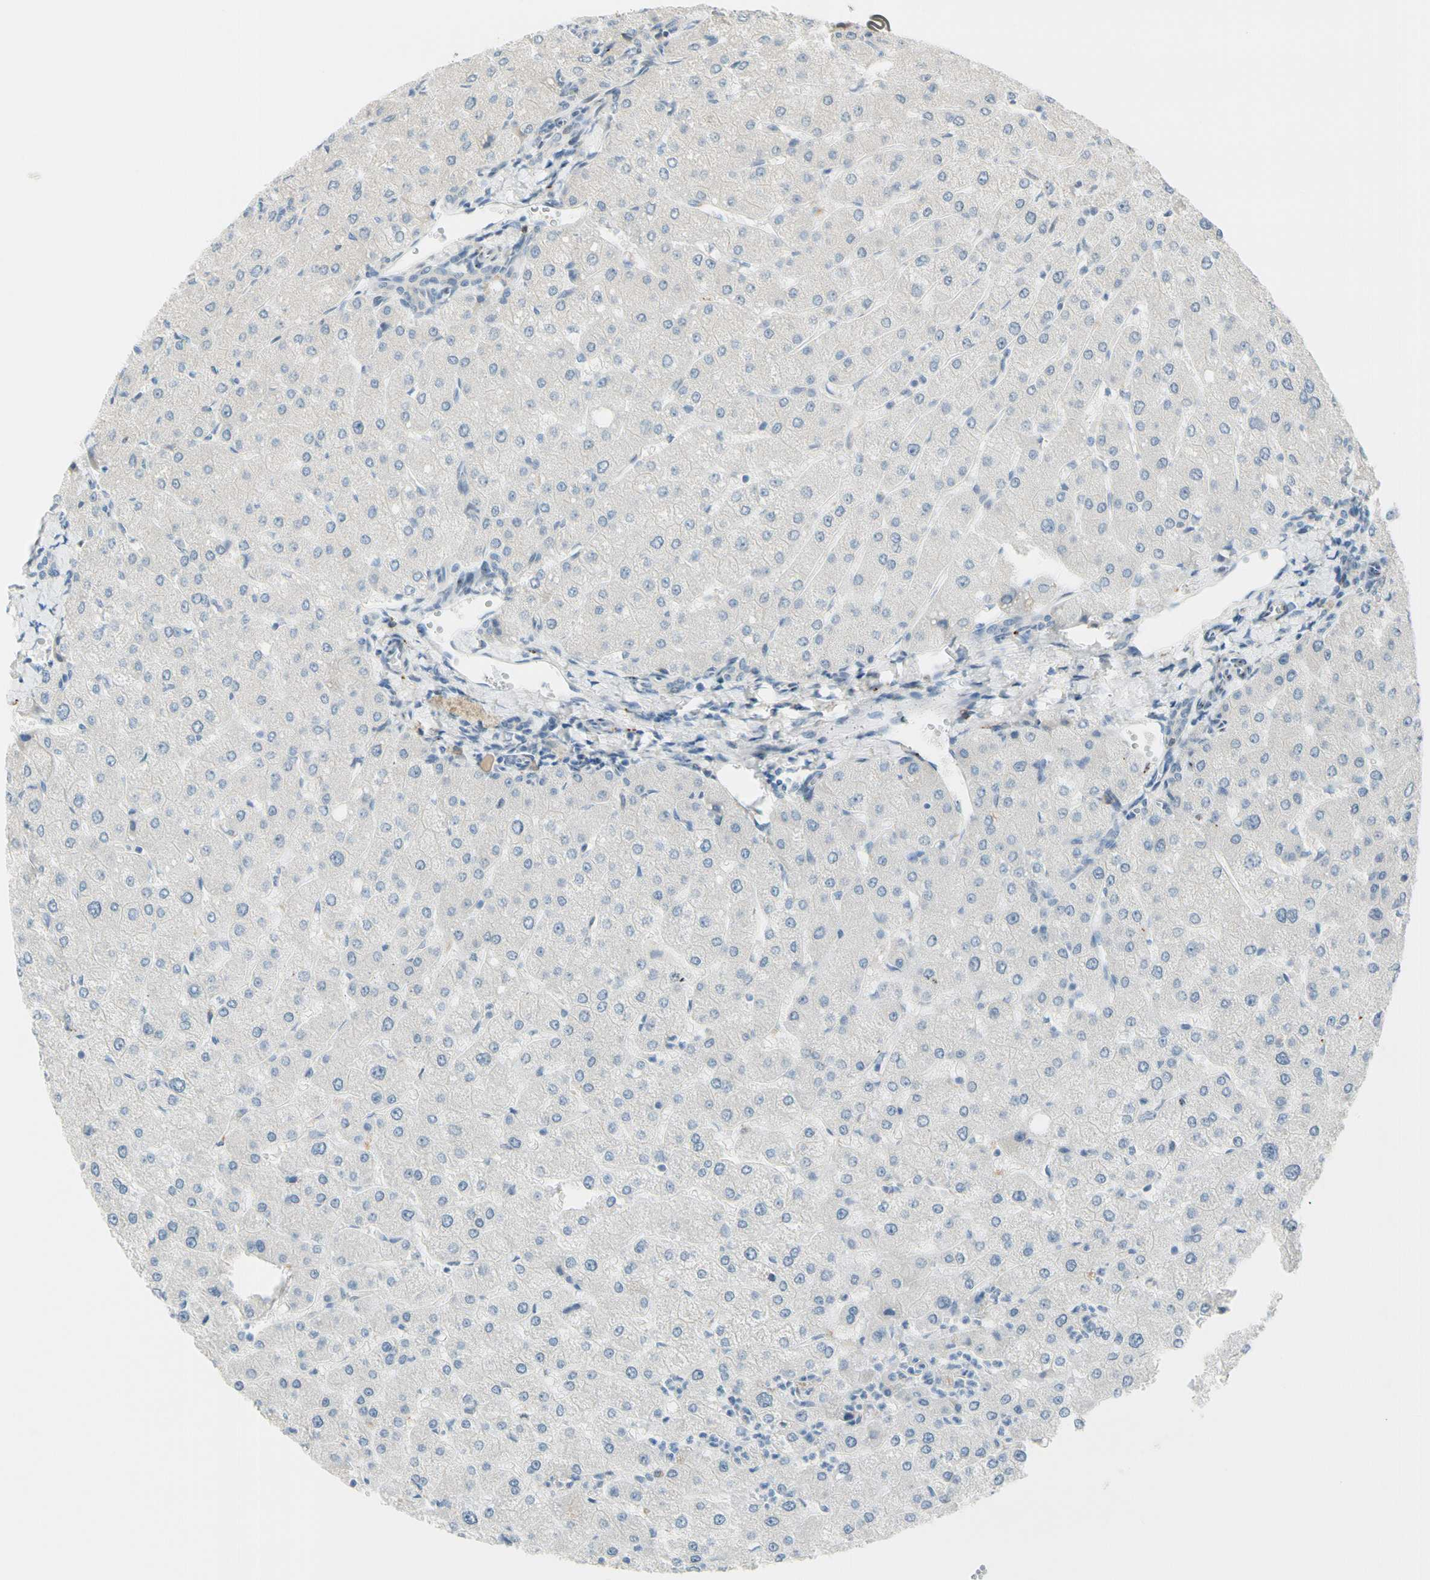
{"staining": {"intensity": "negative", "quantity": "none", "location": "none"}, "tissue": "liver", "cell_type": "Cholangiocytes", "image_type": "normal", "snomed": [{"axis": "morphology", "description": "Normal tissue, NOS"}, {"axis": "topography", "description": "Liver"}], "caption": "IHC micrograph of unremarkable liver: human liver stained with DAB (3,3'-diaminobenzidine) exhibits no significant protein staining in cholangiocytes.", "gene": "B4GALNT1", "patient": {"sex": "male", "age": 55}}